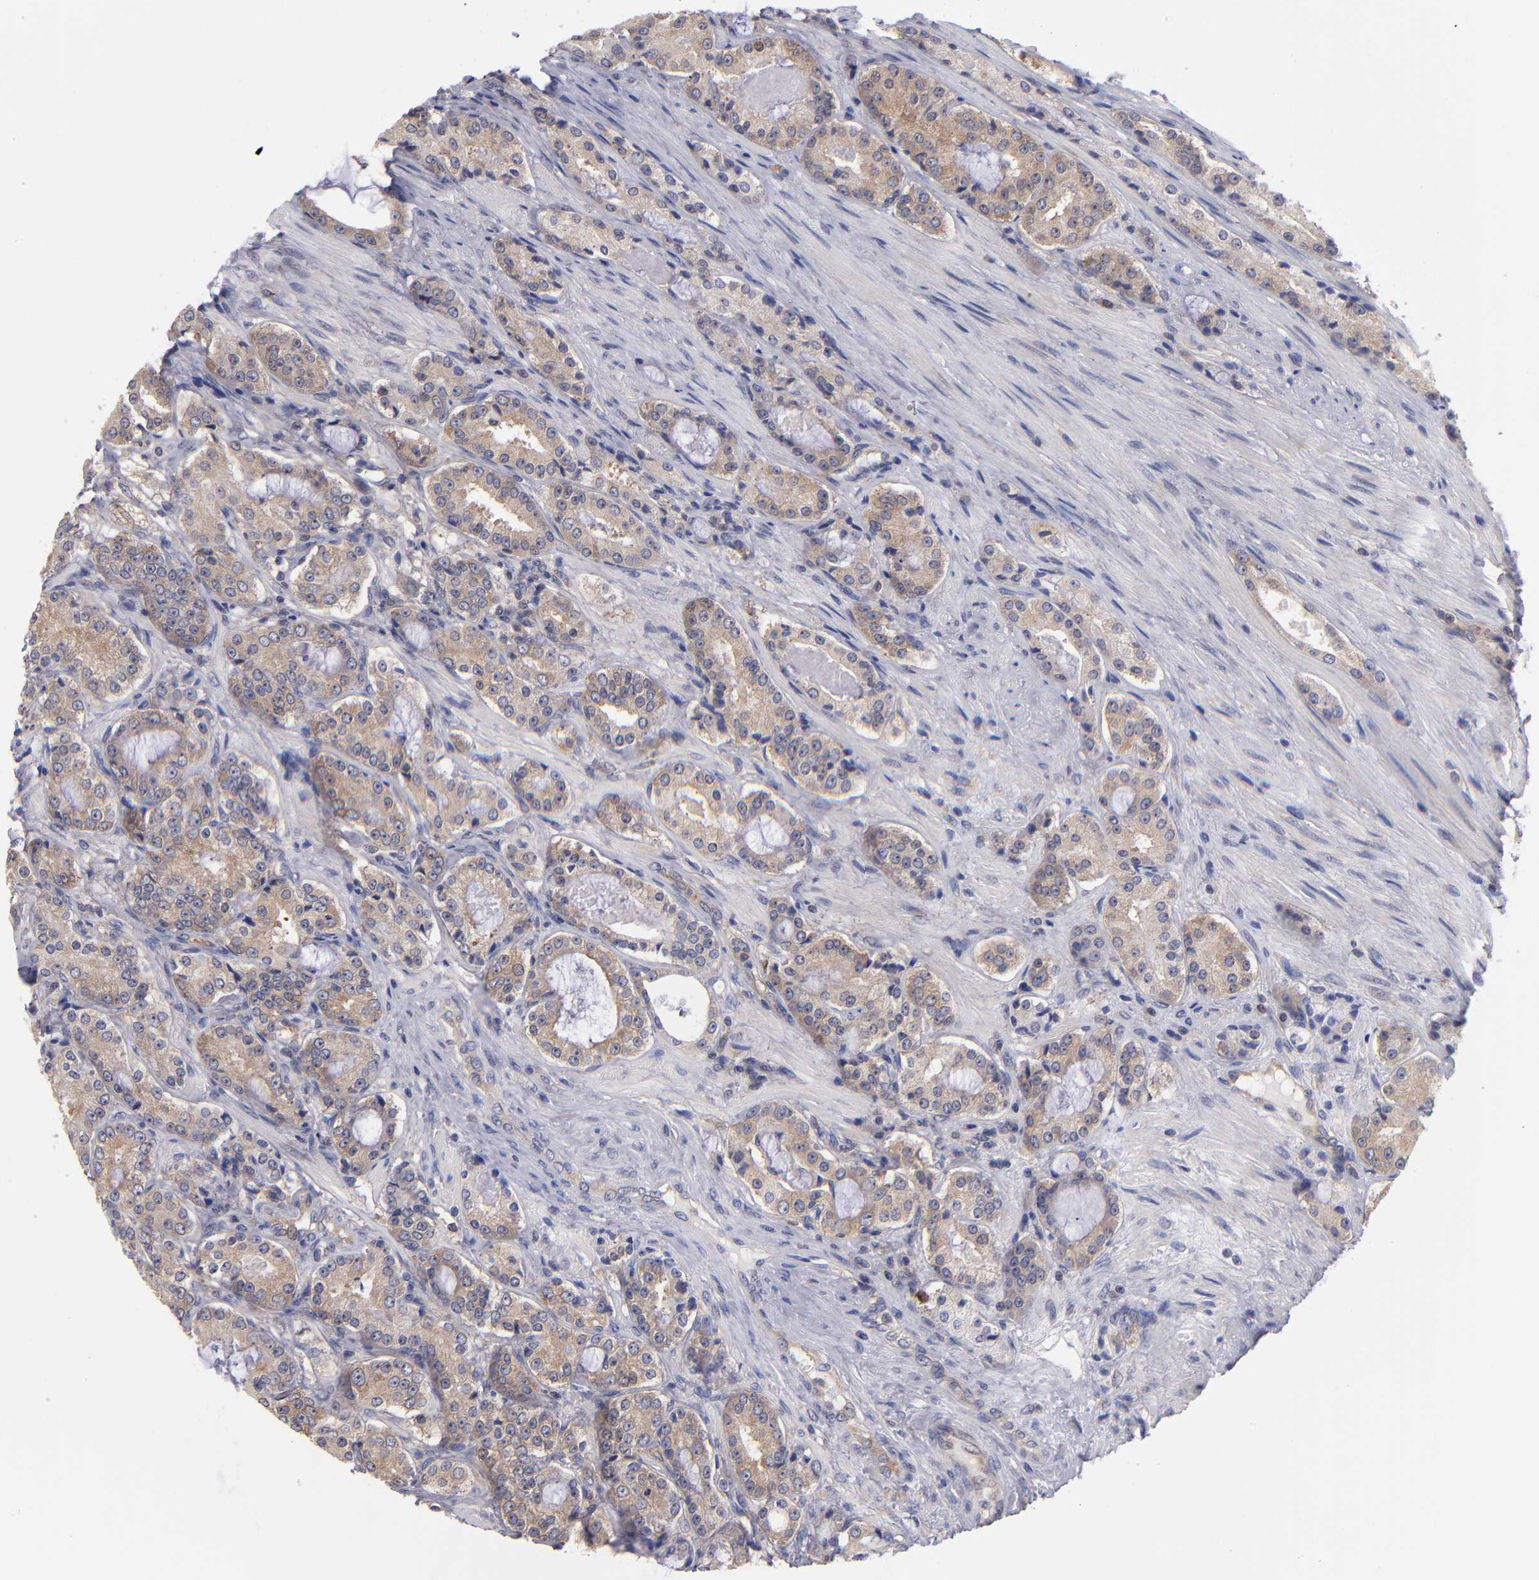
{"staining": {"intensity": "weak", "quantity": ">75%", "location": "cytoplasmic/membranous"}, "tissue": "prostate cancer", "cell_type": "Tumor cells", "image_type": "cancer", "snomed": [{"axis": "morphology", "description": "Adenocarcinoma, High grade"}, {"axis": "topography", "description": "Prostate"}], "caption": "Tumor cells reveal weak cytoplasmic/membranous positivity in about >75% of cells in prostate adenocarcinoma (high-grade). The protein of interest is shown in brown color, while the nuclei are stained blue.", "gene": "EIF3L", "patient": {"sex": "male", "age": 72}}